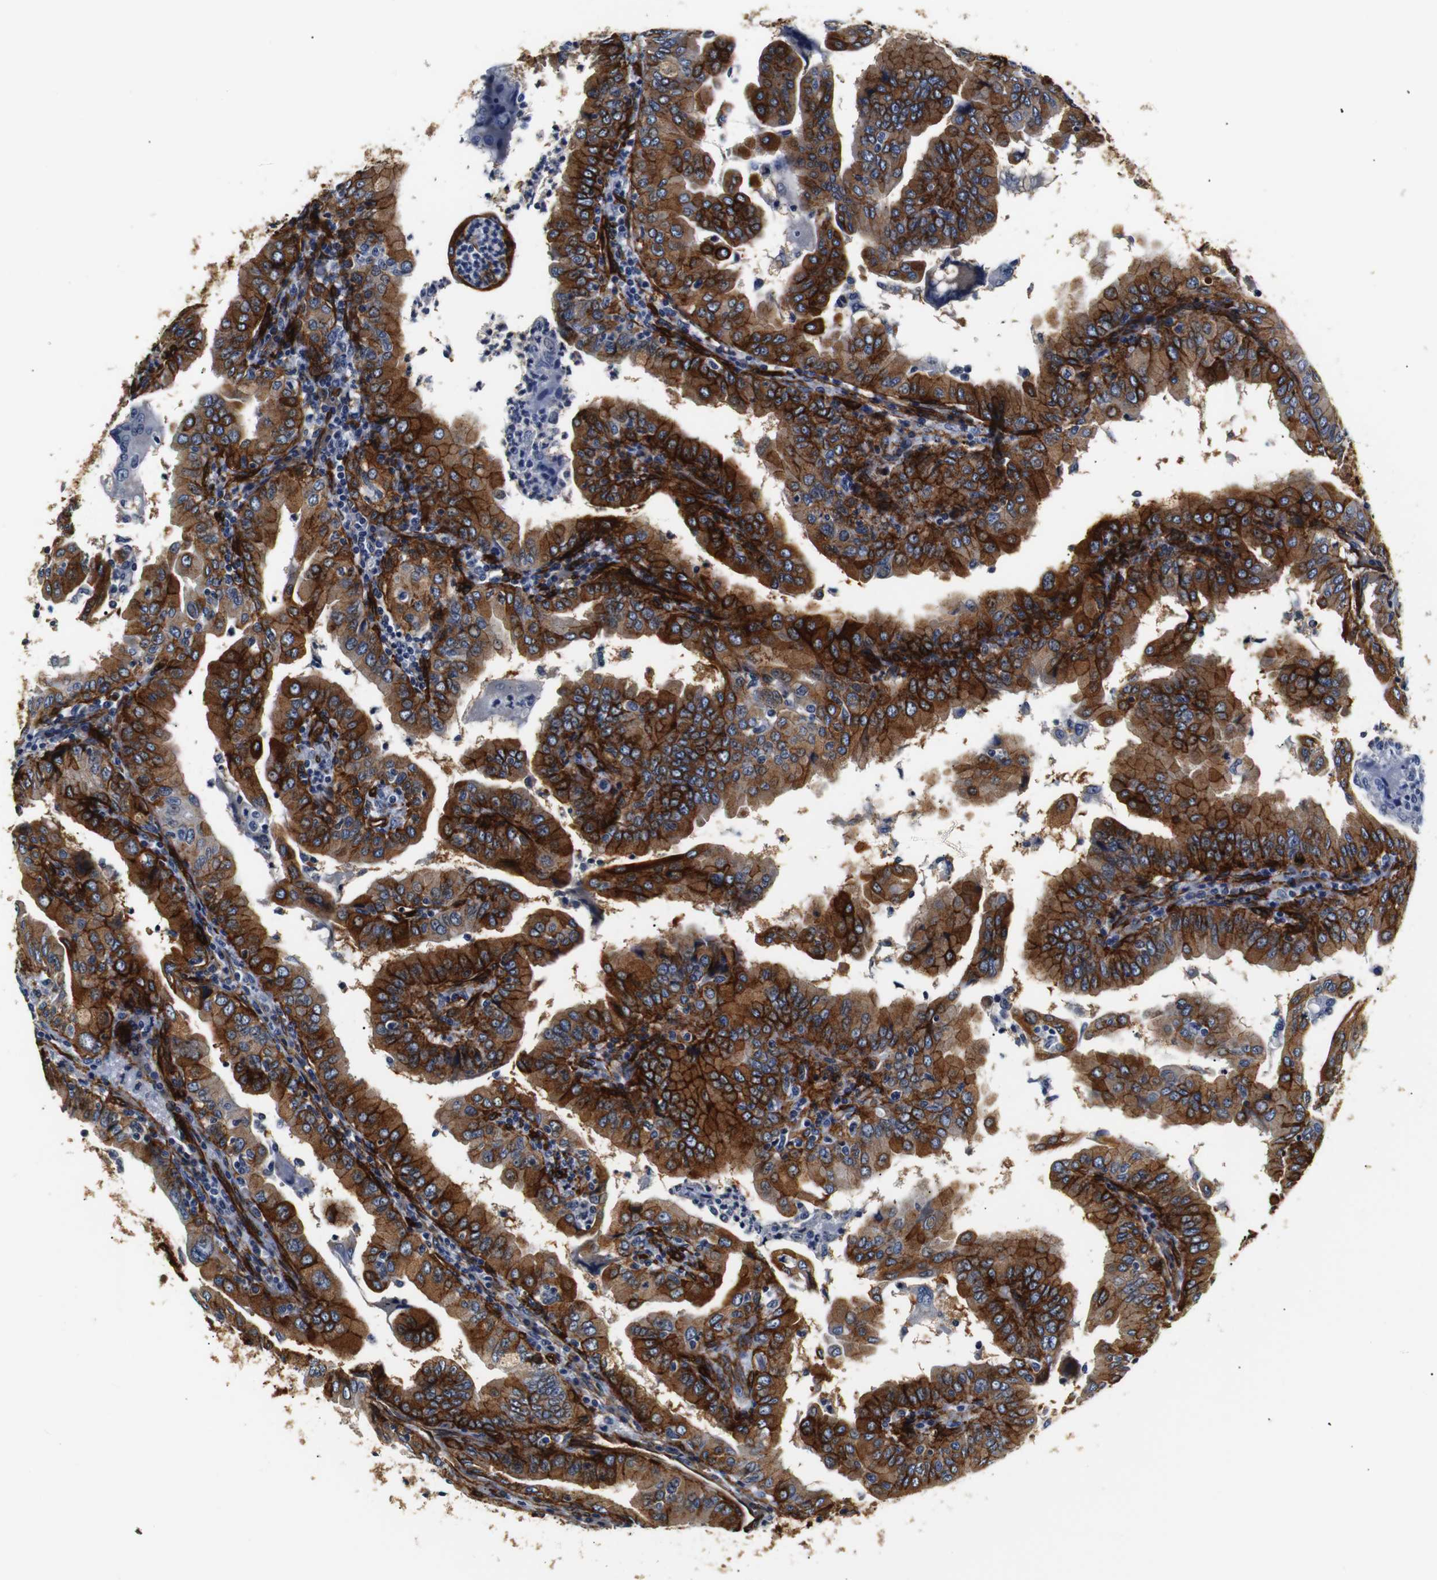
{"staining": {"intensity": "strong", "quantity": ">75%", "location": "cytoplasmic/membranous"}, "tissue": "thyroid cancer", "cell_type": "Tumor cells", "image_type": "cancer", "snomed": [{"axis": "morphology", "description": "Papillary adenocarcinoma, NOS"}, {"axis": "topography", "description": "Thyroid gland"}], "caption": "Immunohistochemical staining of human thyroid papillary adenocarcinoma demonstrates high levels of strong cytoplasmic/membranous staining in about >75% of tumor cells.", "gene": "CAV2", "patient": {"sex": "male", "age": 33}}